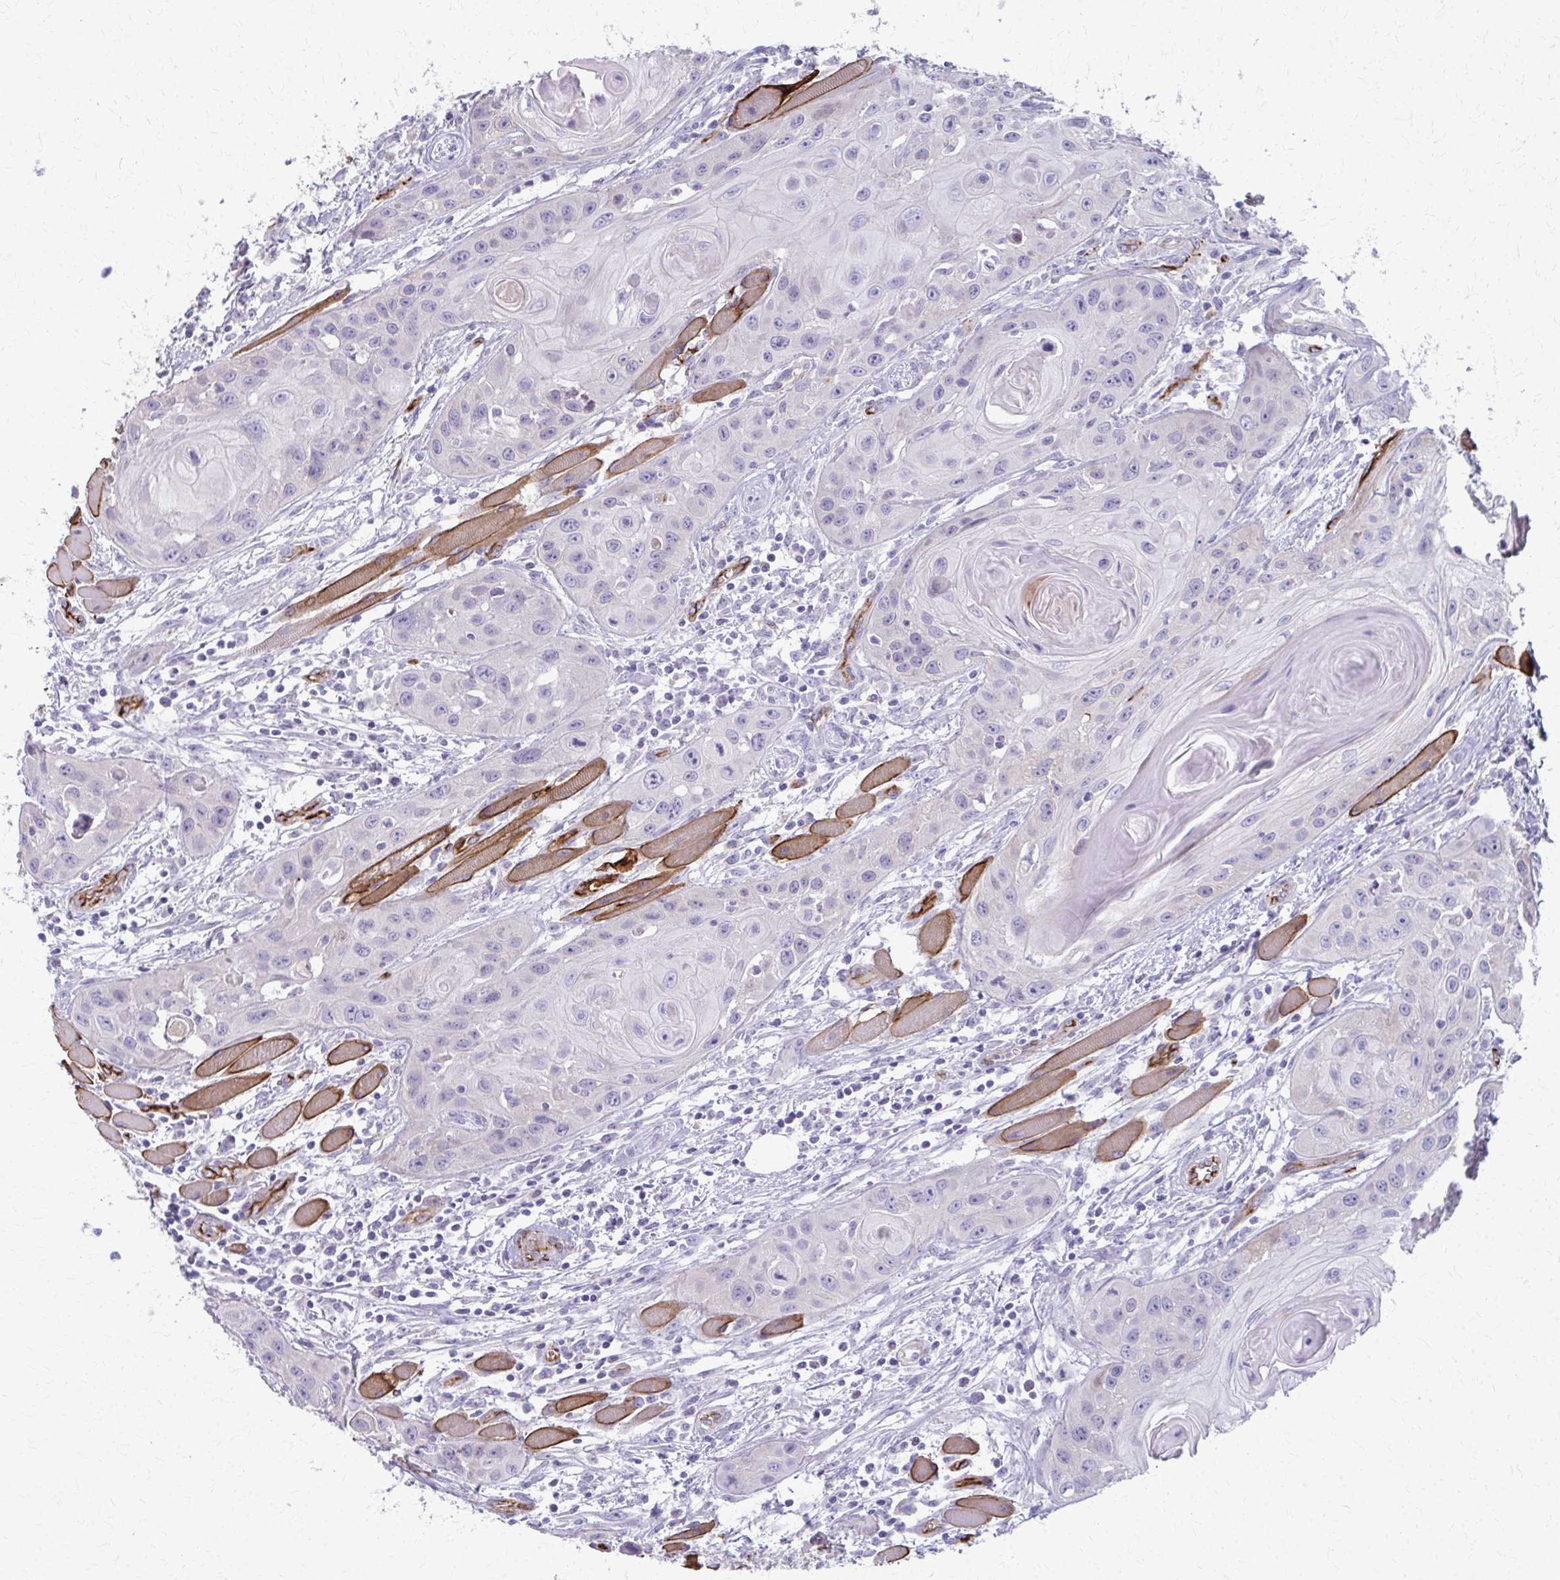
{"staining": {"intensity": "negative", "quantity": "none", "location": "none"}, "tissue": "head and neck cancer", "cell_type": "Tumor cells", "image_type": "cancer", "snomed": [{"axis": "morphology", "description": "Squamous cell carcinoma, NOS"}, {"axis": "topography", "description": "Oral tissue"}, {"axis": "topography", "description": "Head-Neck"}], "caption": "Immunohistochemistry of human head and neck squamous cell carcinoma reveals no positivity in tumor cells.", "gene": "ADIPOQ", "patient": {"sex": "male", "age": 58}}